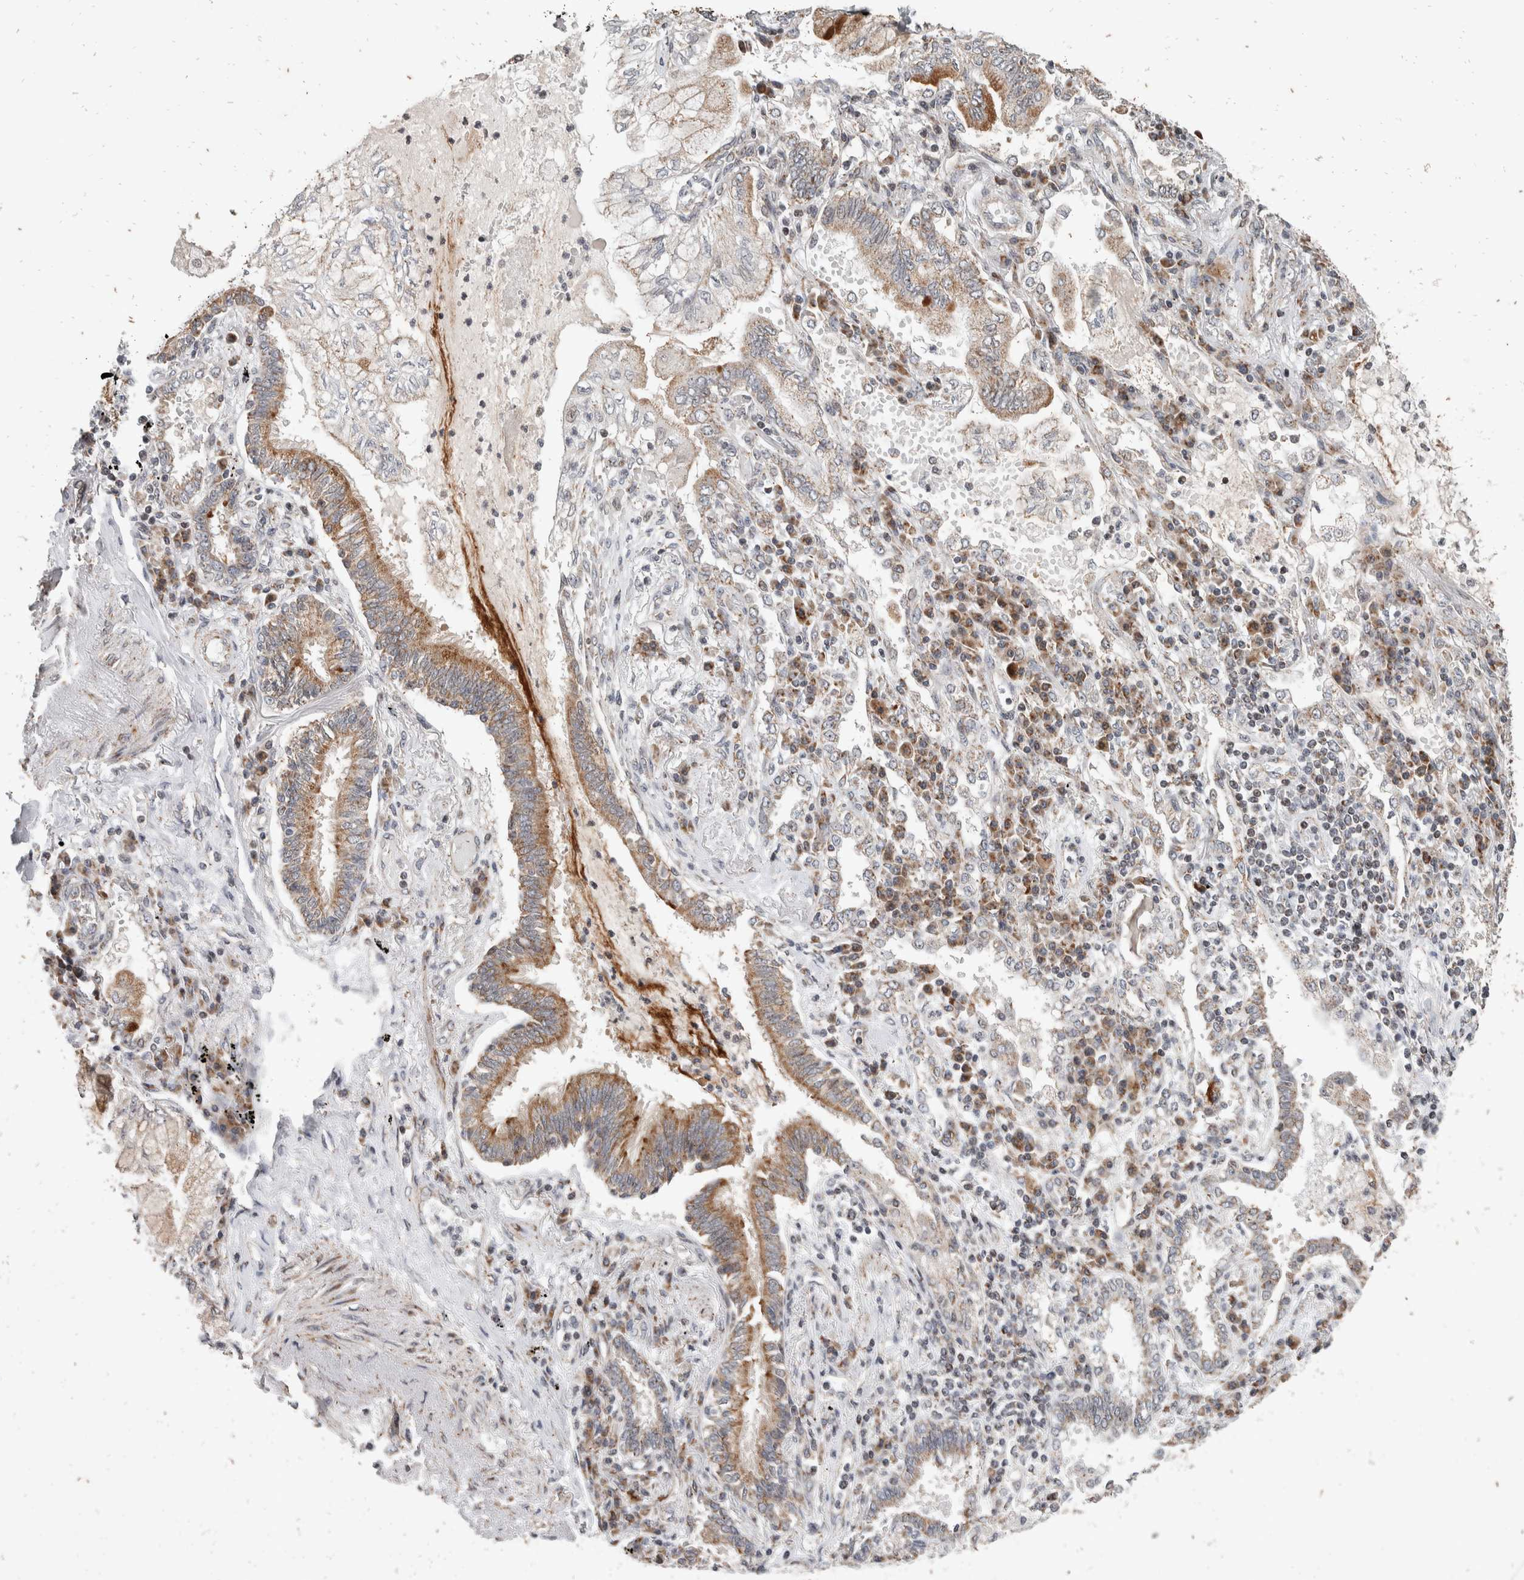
{"staining": {"intensity": "moderate", "quantity": "<25%", "location": "cytoplasmic/membranous"}, "tissue": "lung cancer", "cell_type": "Tumor cells", "image_type": "cancer", "snomed": [{"axis": "morphology", "description": "Adenocarcinoma, NOS"}, {"axis": "topography", "description": "Lung"}], "caption": "Protein expression analysis of adenocarcinoma (lung) demonstrates moderate cytoplasmic/membranous positivity in about <25% of tumor cells.", "gene": "ATXN7L1", "patient": {"sex": "female", "age": 70}}